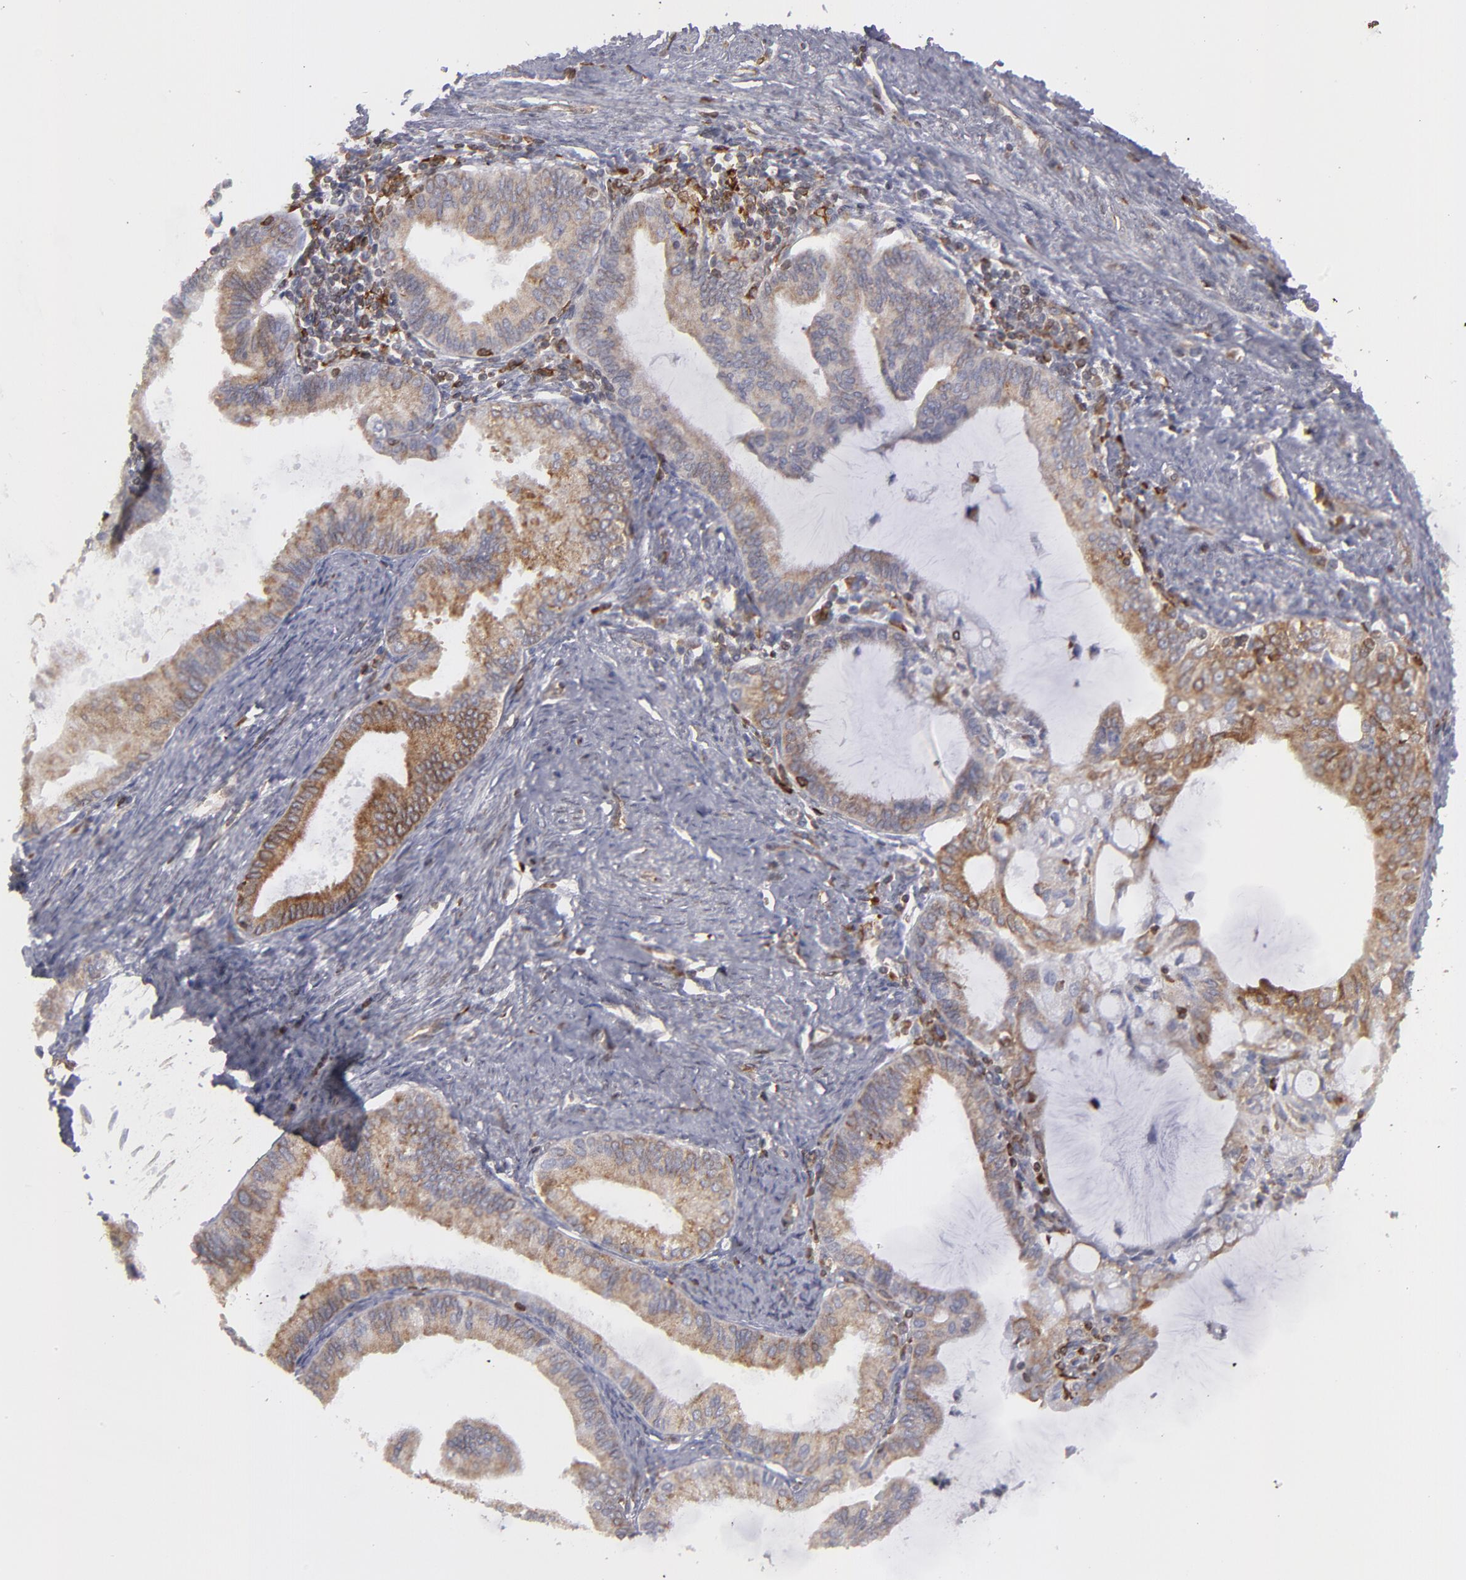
{"staining": {"intensity": "moderate", "quantity": ">75%", "location": "cytoplasmic/membranous"}, "tissue": "endometrial cancer", "cell_type": "Tumor cells", "image_type": "cancer", "snomed": [{"axis": "morphology", "description": "Adenocarcinoma, NOS"}, {"axis": "topography", "description": "Endometrium"}], "caption": "A photomicrograph of endometrial cancer (adenocarcinoma) stained for a protein reveals moderate cytoplasmic/membranous brown staining in tumor cells. (IHC, brightfield microscopy, high magnification).", "gene": "TMX1", "patient": {"sex": "female", "age": 86}}